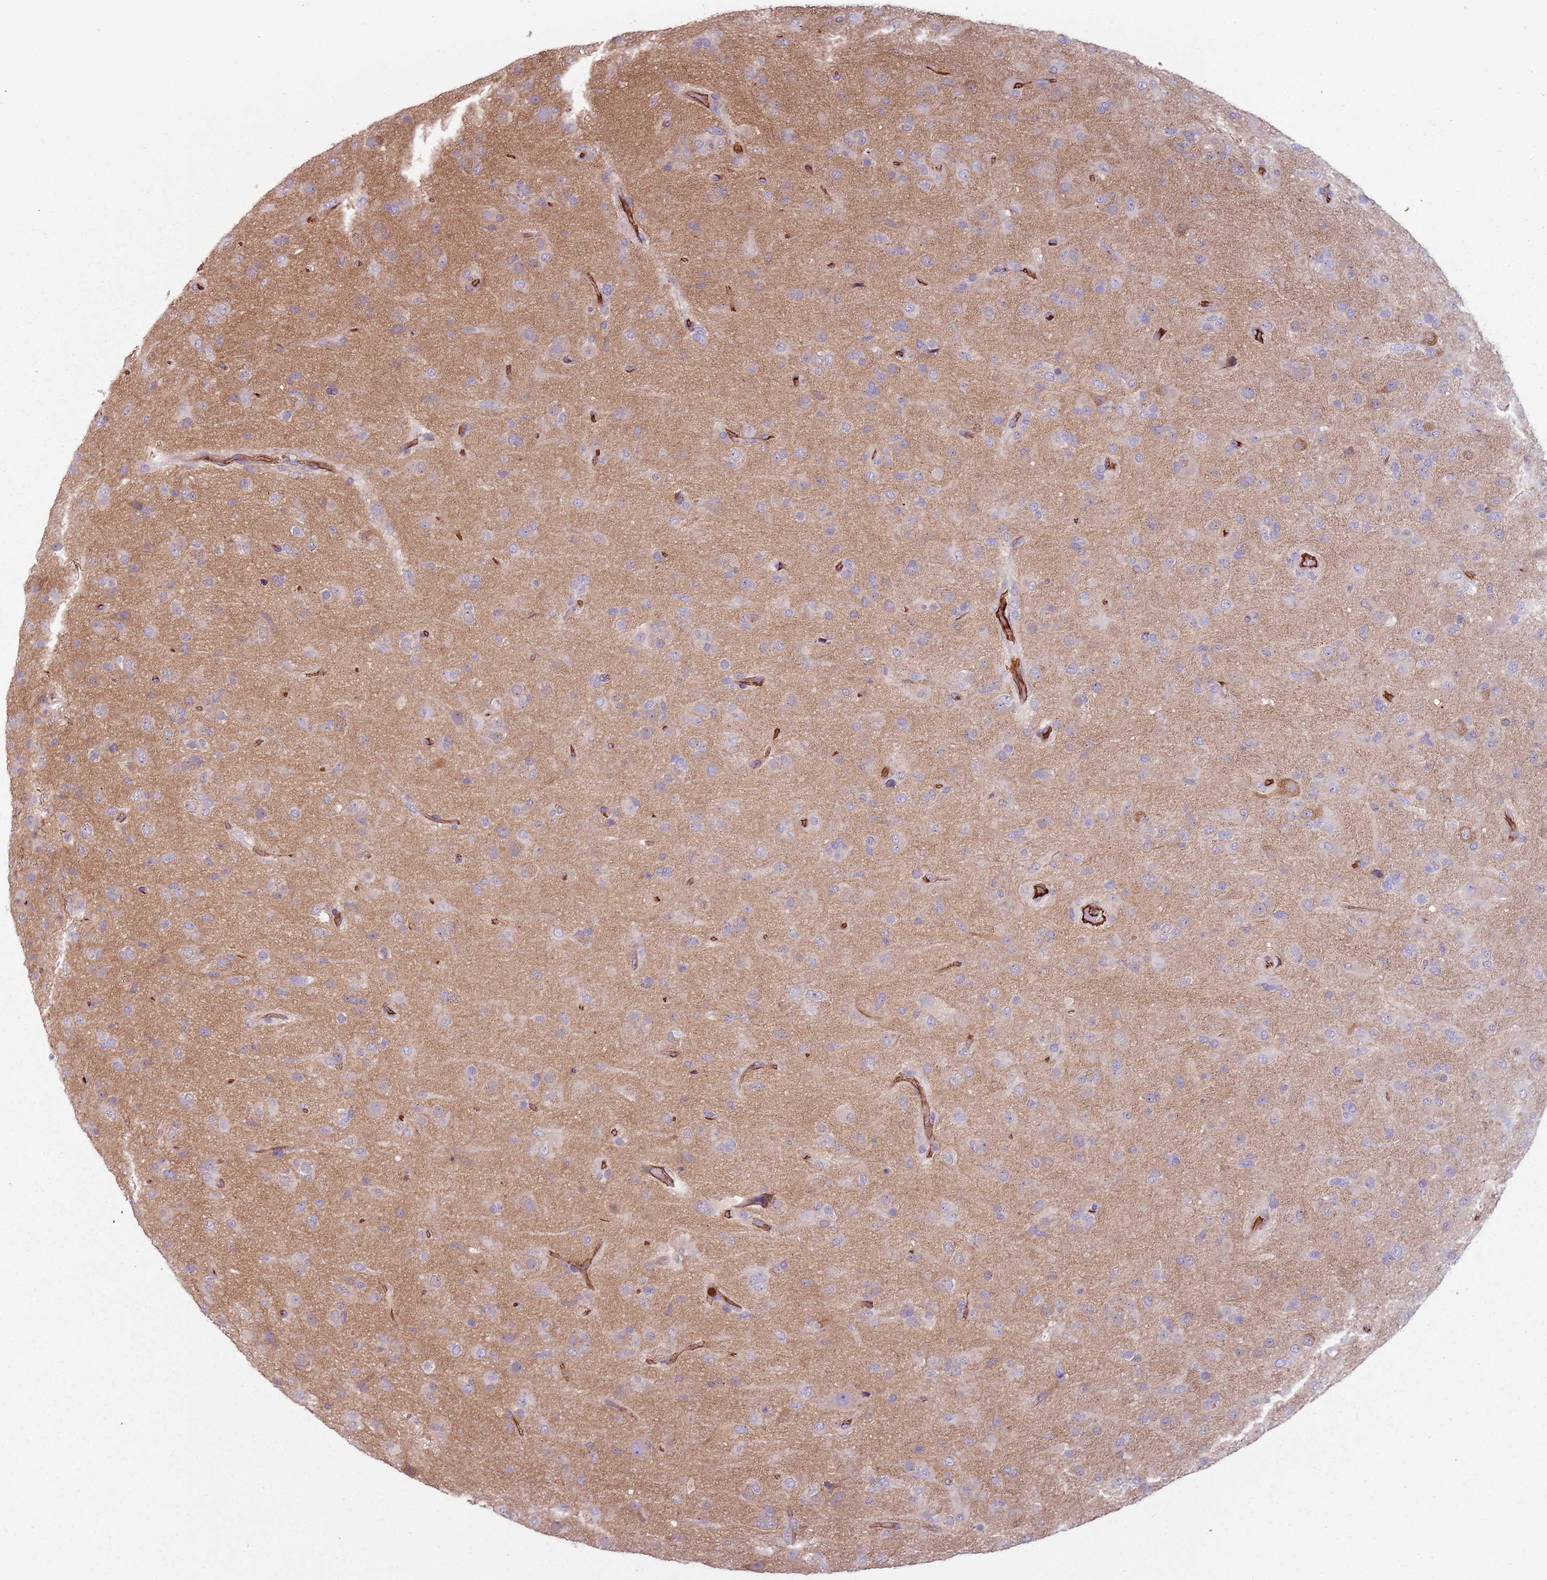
{"staining": {"intensity": "negative", "quantity": "none", "location": "none"}, "tissue": "glioma", "cell_type": "Tumor cells", "image_type": "cancer", "snomed": [{"axis": "morphology", "description": "Glioma, malignant, Low grade"}, {"axis": "topography", "description": "Brain"}], "caption": "Immunohistochemistry (IHC) histopathology image of neoplastic tissue: malignant glioma (low-grade) stained with DAB (3,3'-diaminobenzidine) shows no significant protein positivity in tumor cells.", "gene": "NADK", "patient": {"sex": "male", "age": 65}}